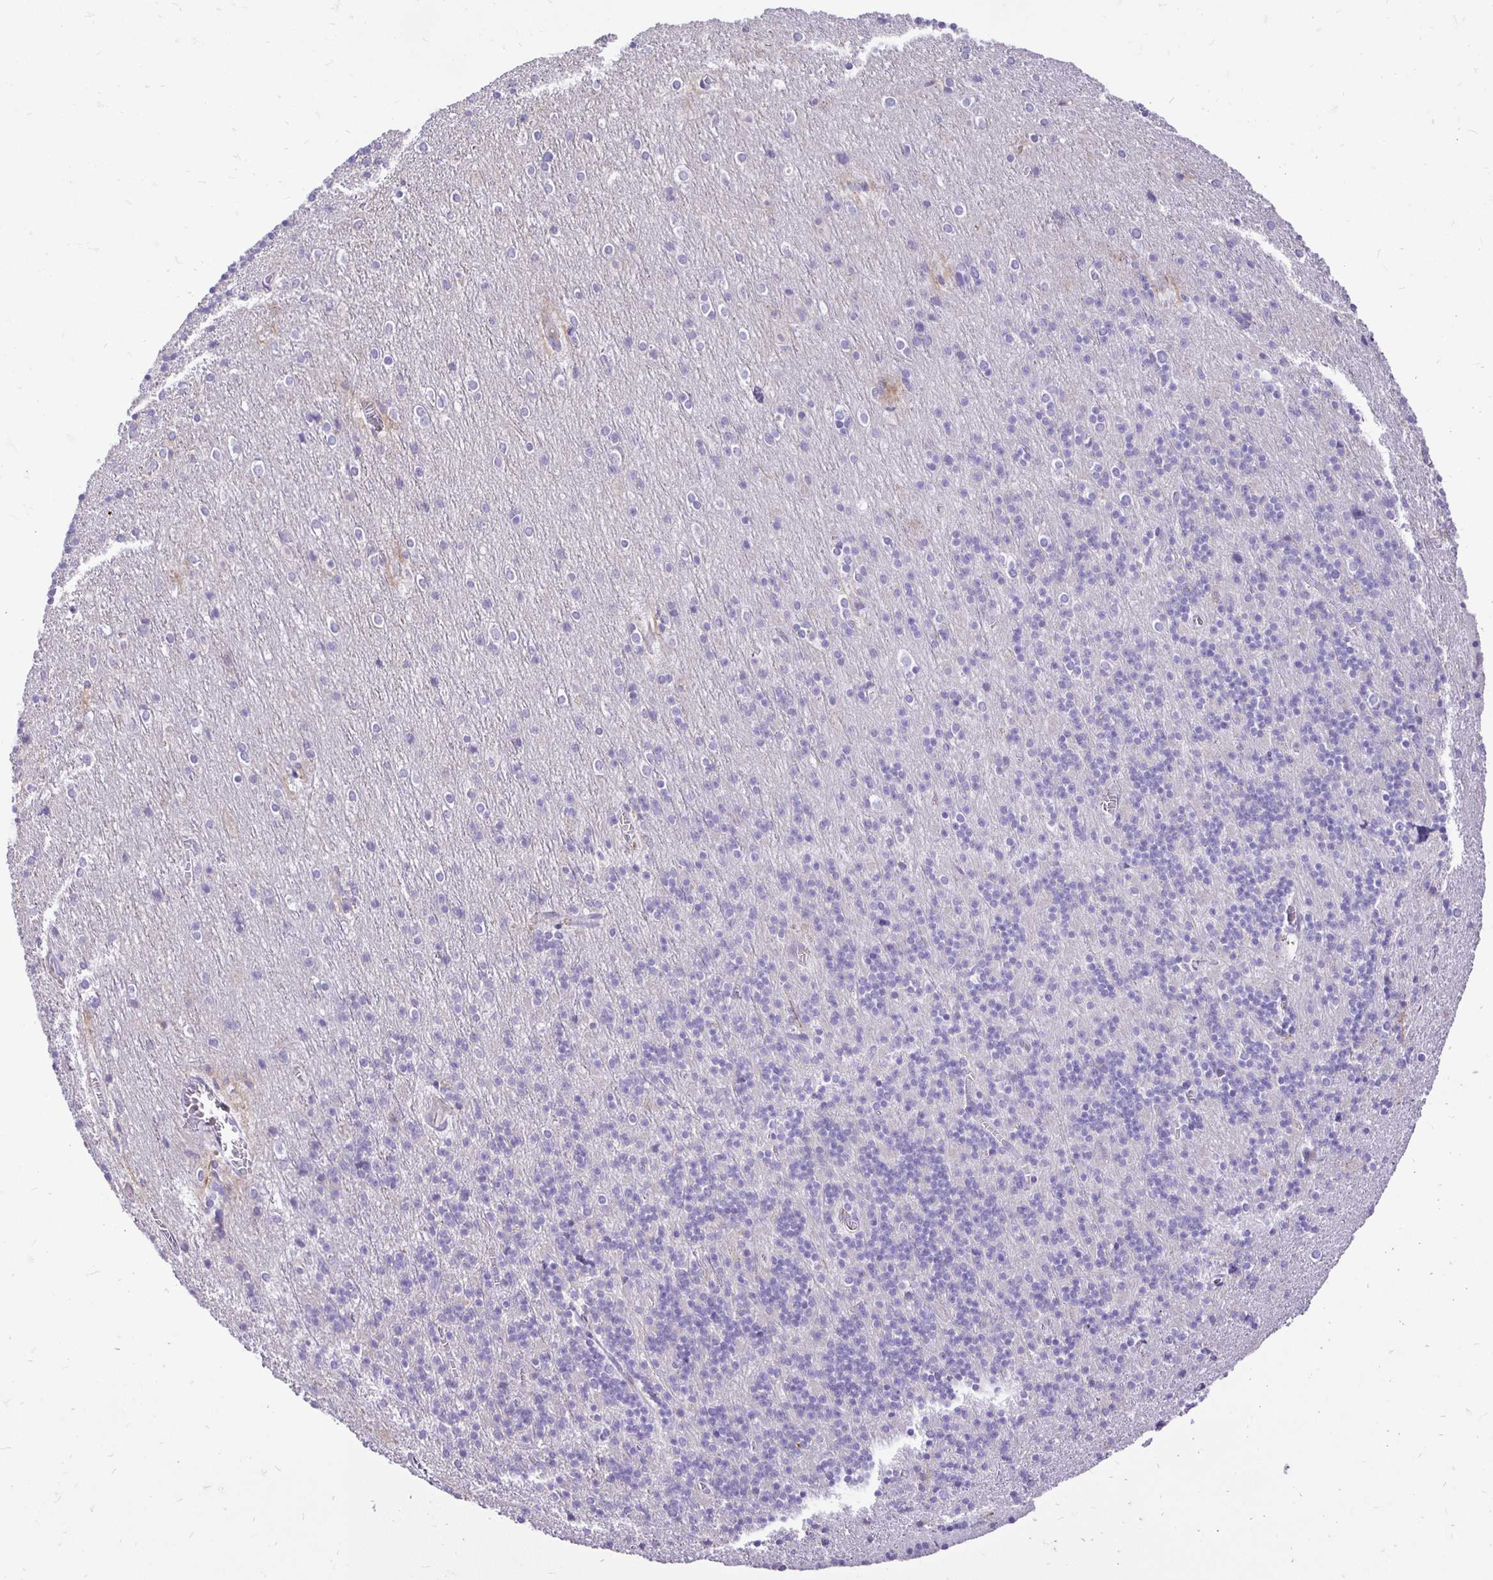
{"staining": {"intensity": "negative", "quantity": "none", "location": "none"}, "tissue": "cerebellum", "cell_type": "Cells in granular layer", "image_type": "normal", "snomed": [{"axis": "morphology", "description": "Normal tissue, NOS"}, {"axis": "topography", "description": "Cerebellum"}], "caption": "This photomicrograph is of normal cerebellum stained with immunohistochemistry to label a protein in brown with the nuclei are counter-stained blue. There is no staining in cells in granular layer.", "gene": "TAF1D", "patient": {"sex": "male", "age": 70}}